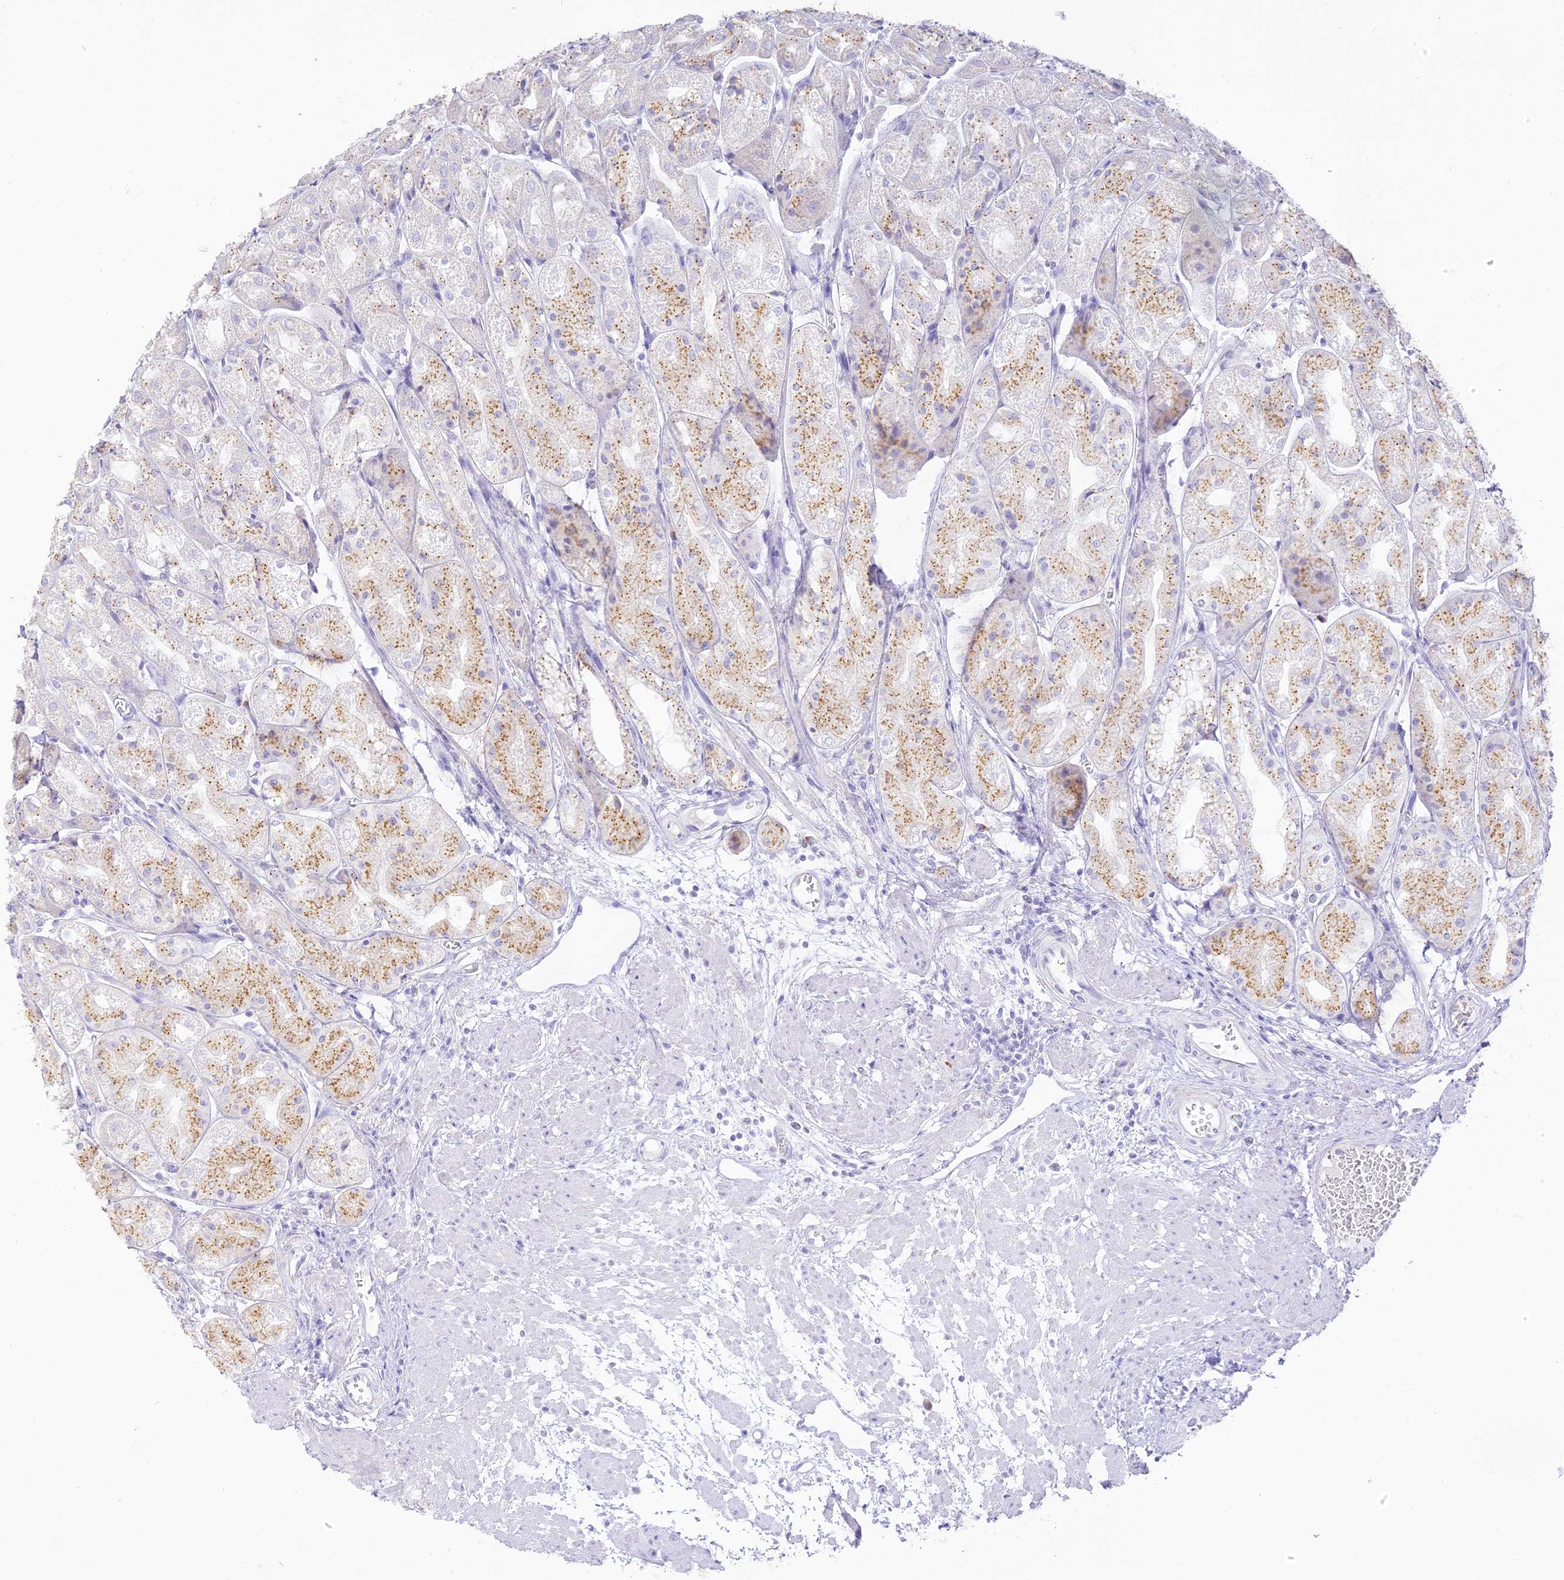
{"staining": {"intensity": "moderate", "quantity": "25%-75%", "location": "cytoplasmic/membranous"}, "tissue": "stomach", "cell_type": "Glandular cells", "image_type": "normal", "snomed": [{"axis": "morphology", "description": "Normal tissue, NOS"}, {"axis": "topography", "description": "Stomach, upper"}], "caption": "The histopathology image reveals staining of benign stomach, revealing moderate cytoplasmic/membranous protein positivity (brown color) within glandular cells. The staining was performed using DAB to visualize the protein expression in brown, while the nuclei were stained in blue with hematoxylin (Magnification: 20x).", "gene": "SEC13", "patient": {"sex": "male", "age": 72}}